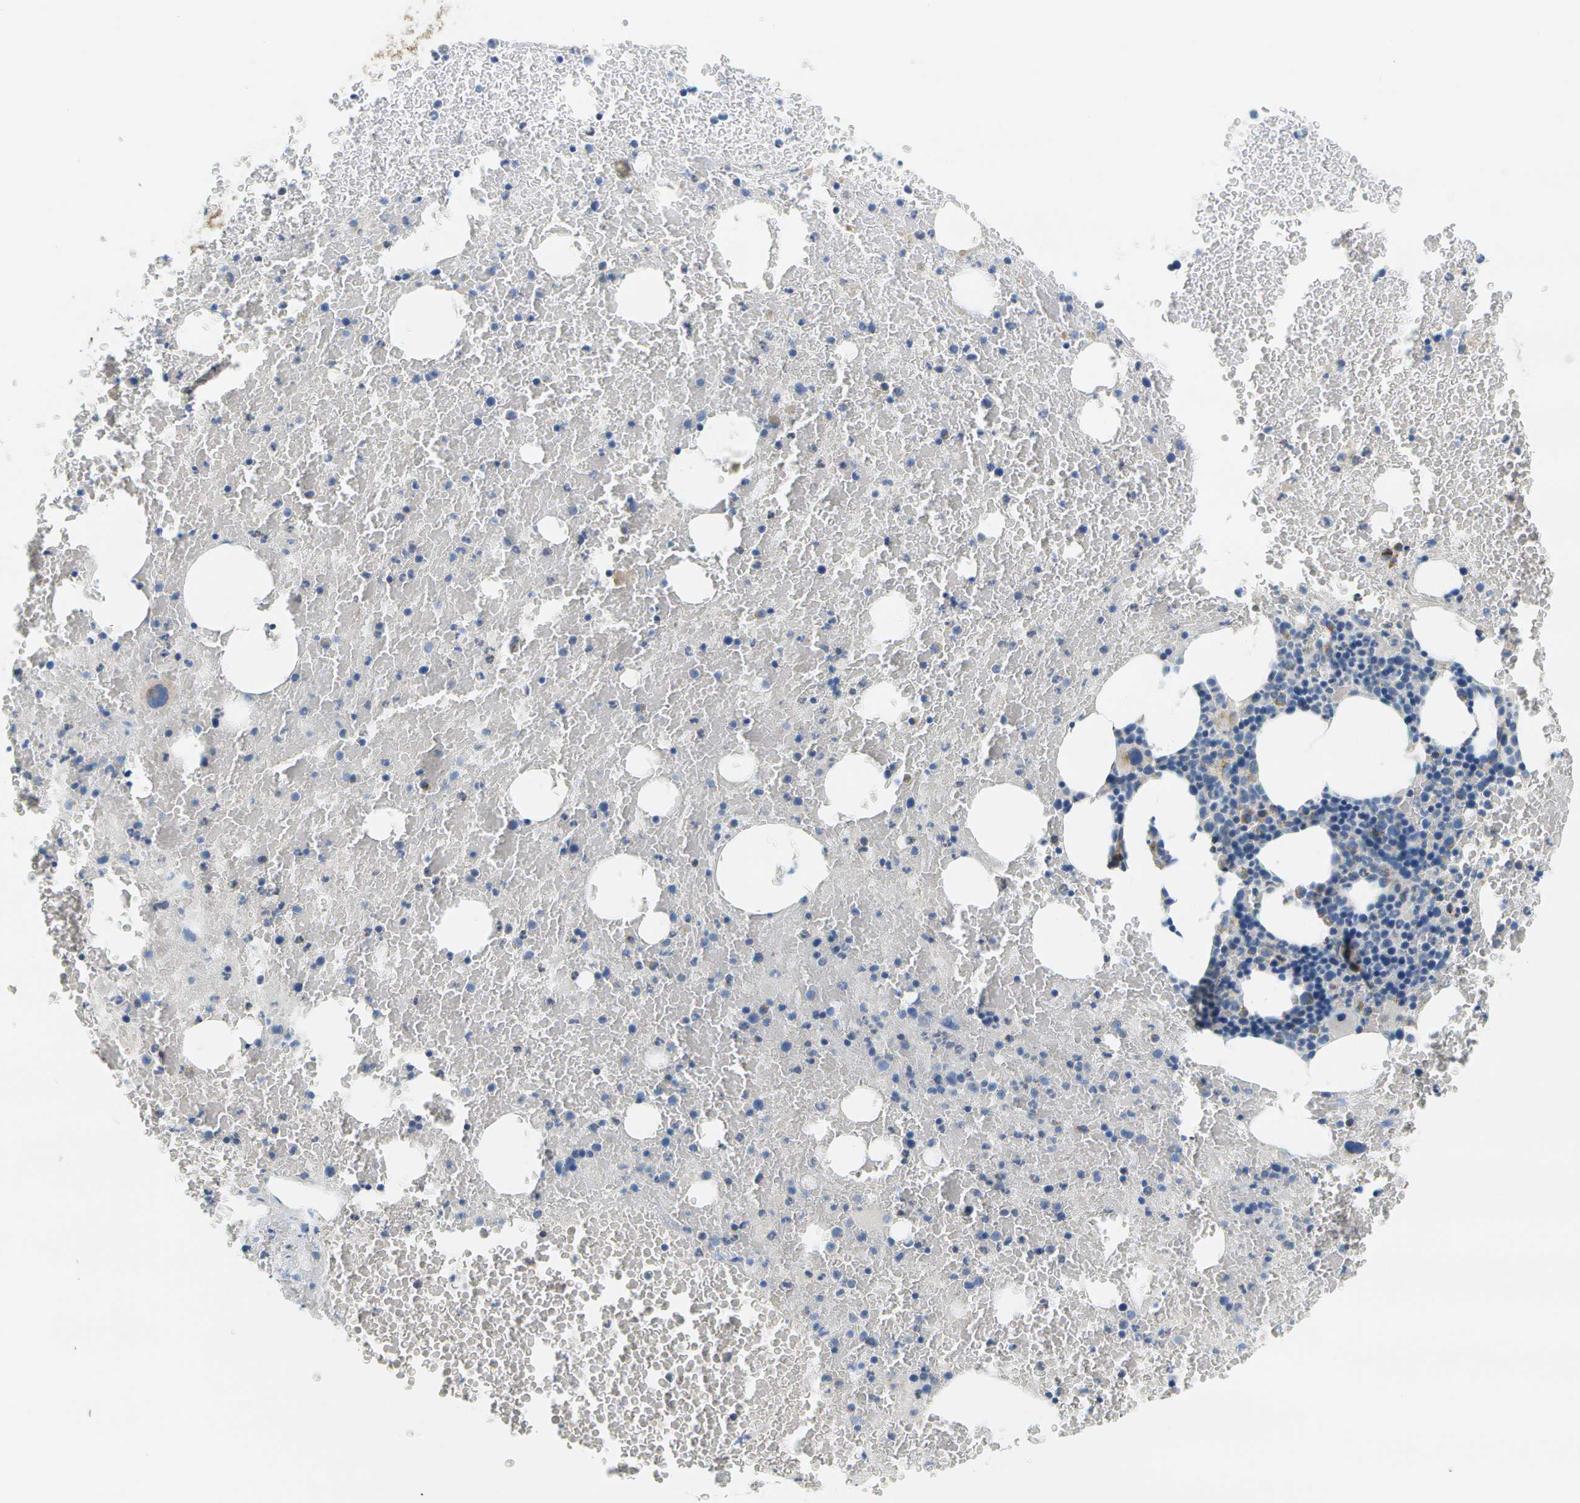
{"staining": {"intensity": "moderate", "quantity": "<25%", "location": "cytoplasmic/membranous"}, "tissue": "bone marrow", "cell_type": "Hematopoietic cells", "image_type": "normal", "snomed": [{"axis": "morphology", "description": "Normal tissue, NOS"}, {"axis": "morphology", "description": "Inflammation, NOS"}, {"axis": "topography", "description": "Bone marrow"}], "caption": "Normal bone marrow demonstrates moderate cytoplasmic/membranous staining in about <25% of hematopoietic cells, visualized by immunohistochemistry. Ihc stains the protein in brown and the nuclei are stained blue.", "gene": "HLCS", "patient": {"sex": "male", "age": 47}}